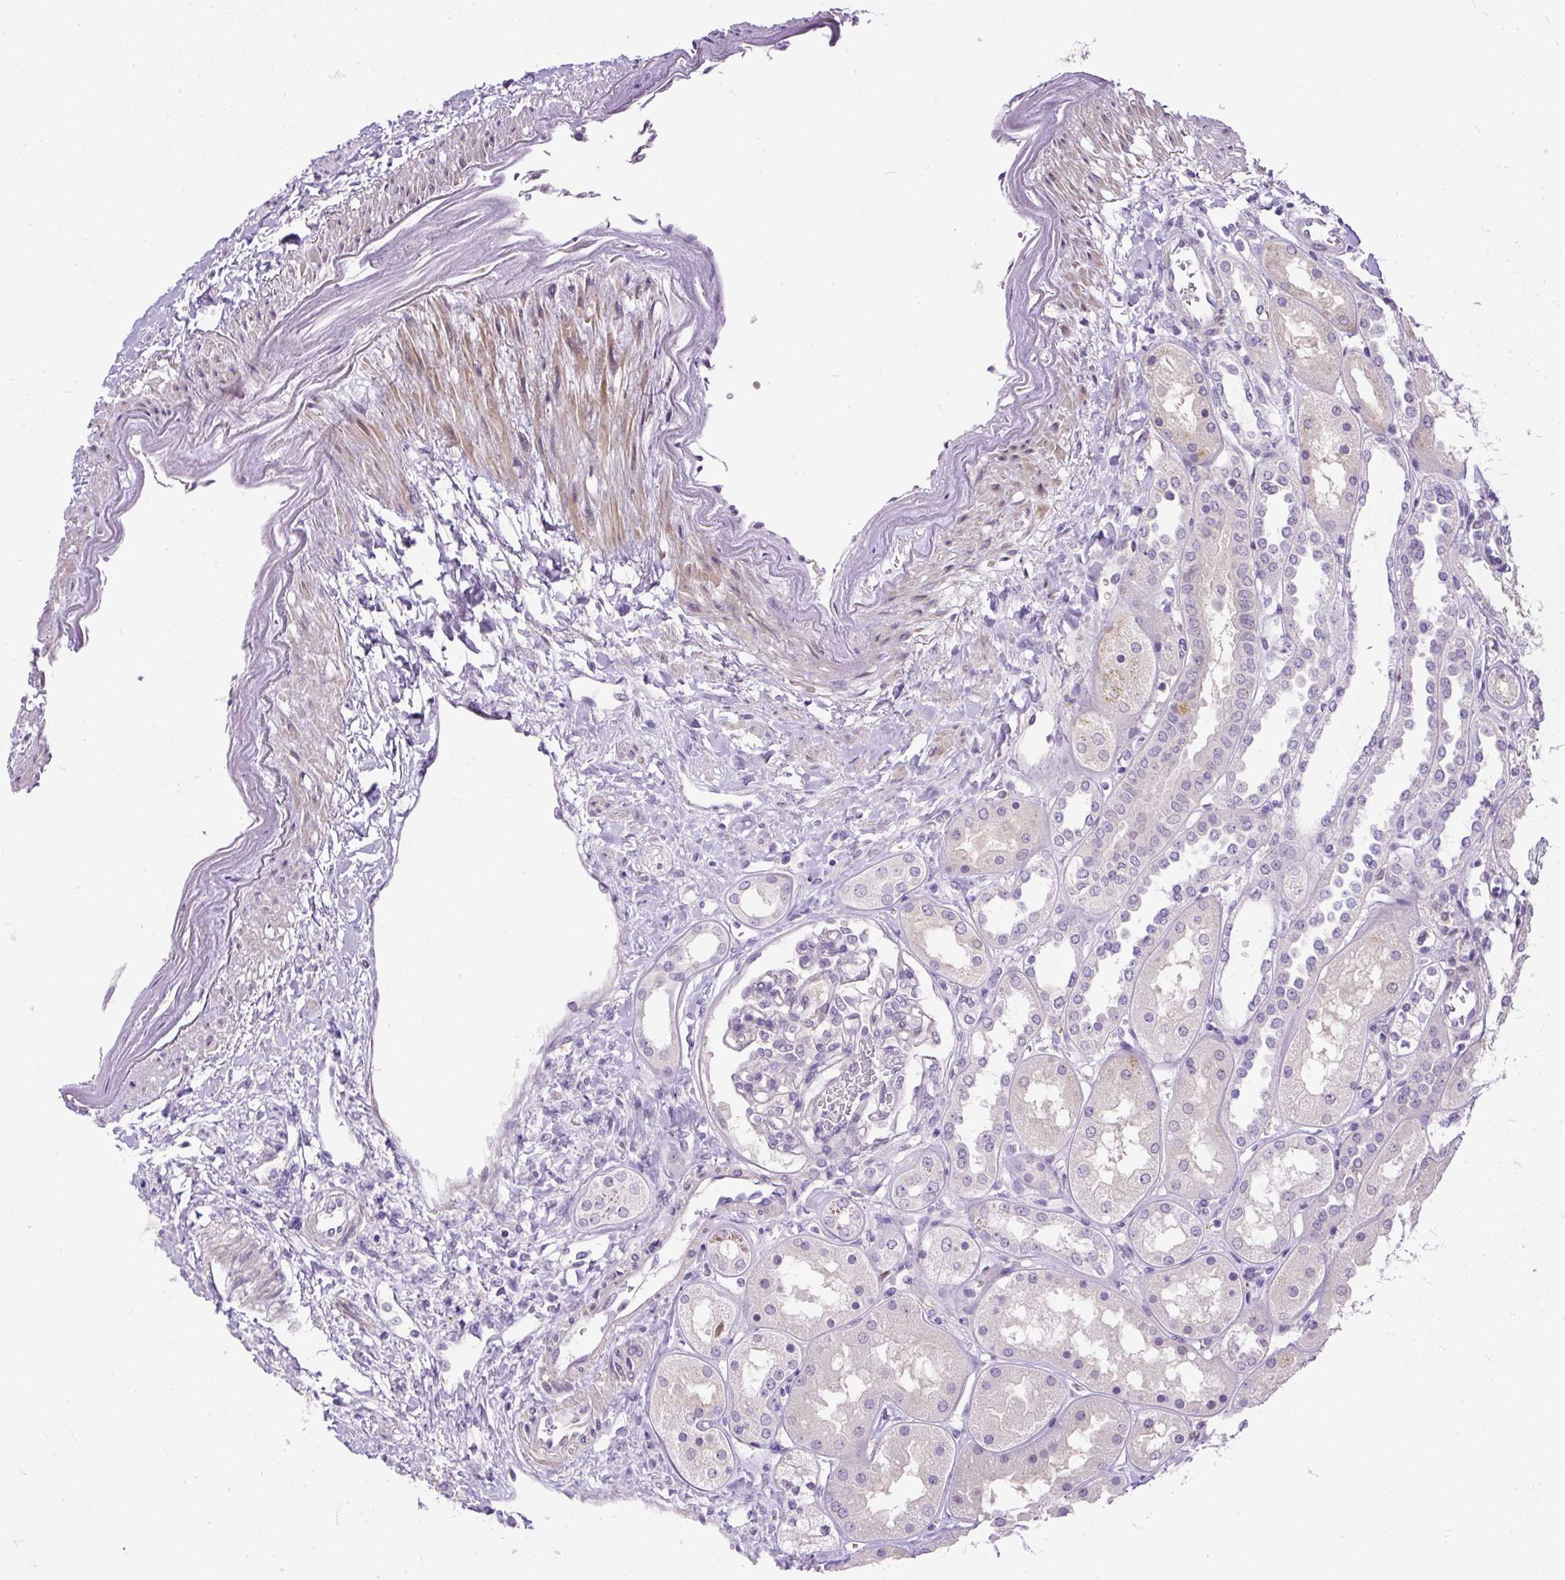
{"staining": {"intensity": "negative", "quantity": "none", "location": "none"}, "tissue": "kidney", "cell_type": "Cells in glomeruli", "image_type": "normal", "snomed": [{"axis": "morphology", "description": "Normal tissue, NOS"}, {"axis": "topography", "description": "Kidney"}], "caption": "The micrograph demonstrates no staining of cells in glomeruli in unremarkable kidney. The staining was performed using DAB (3,3'-diaminobenzidine) to visualize the protein expression in brown, while the nuclei were stained in blue with hematoxylin (Magnification: 20x).", "gene": "KRTAP20", "patient": {"sex": "male", "age": 70}}